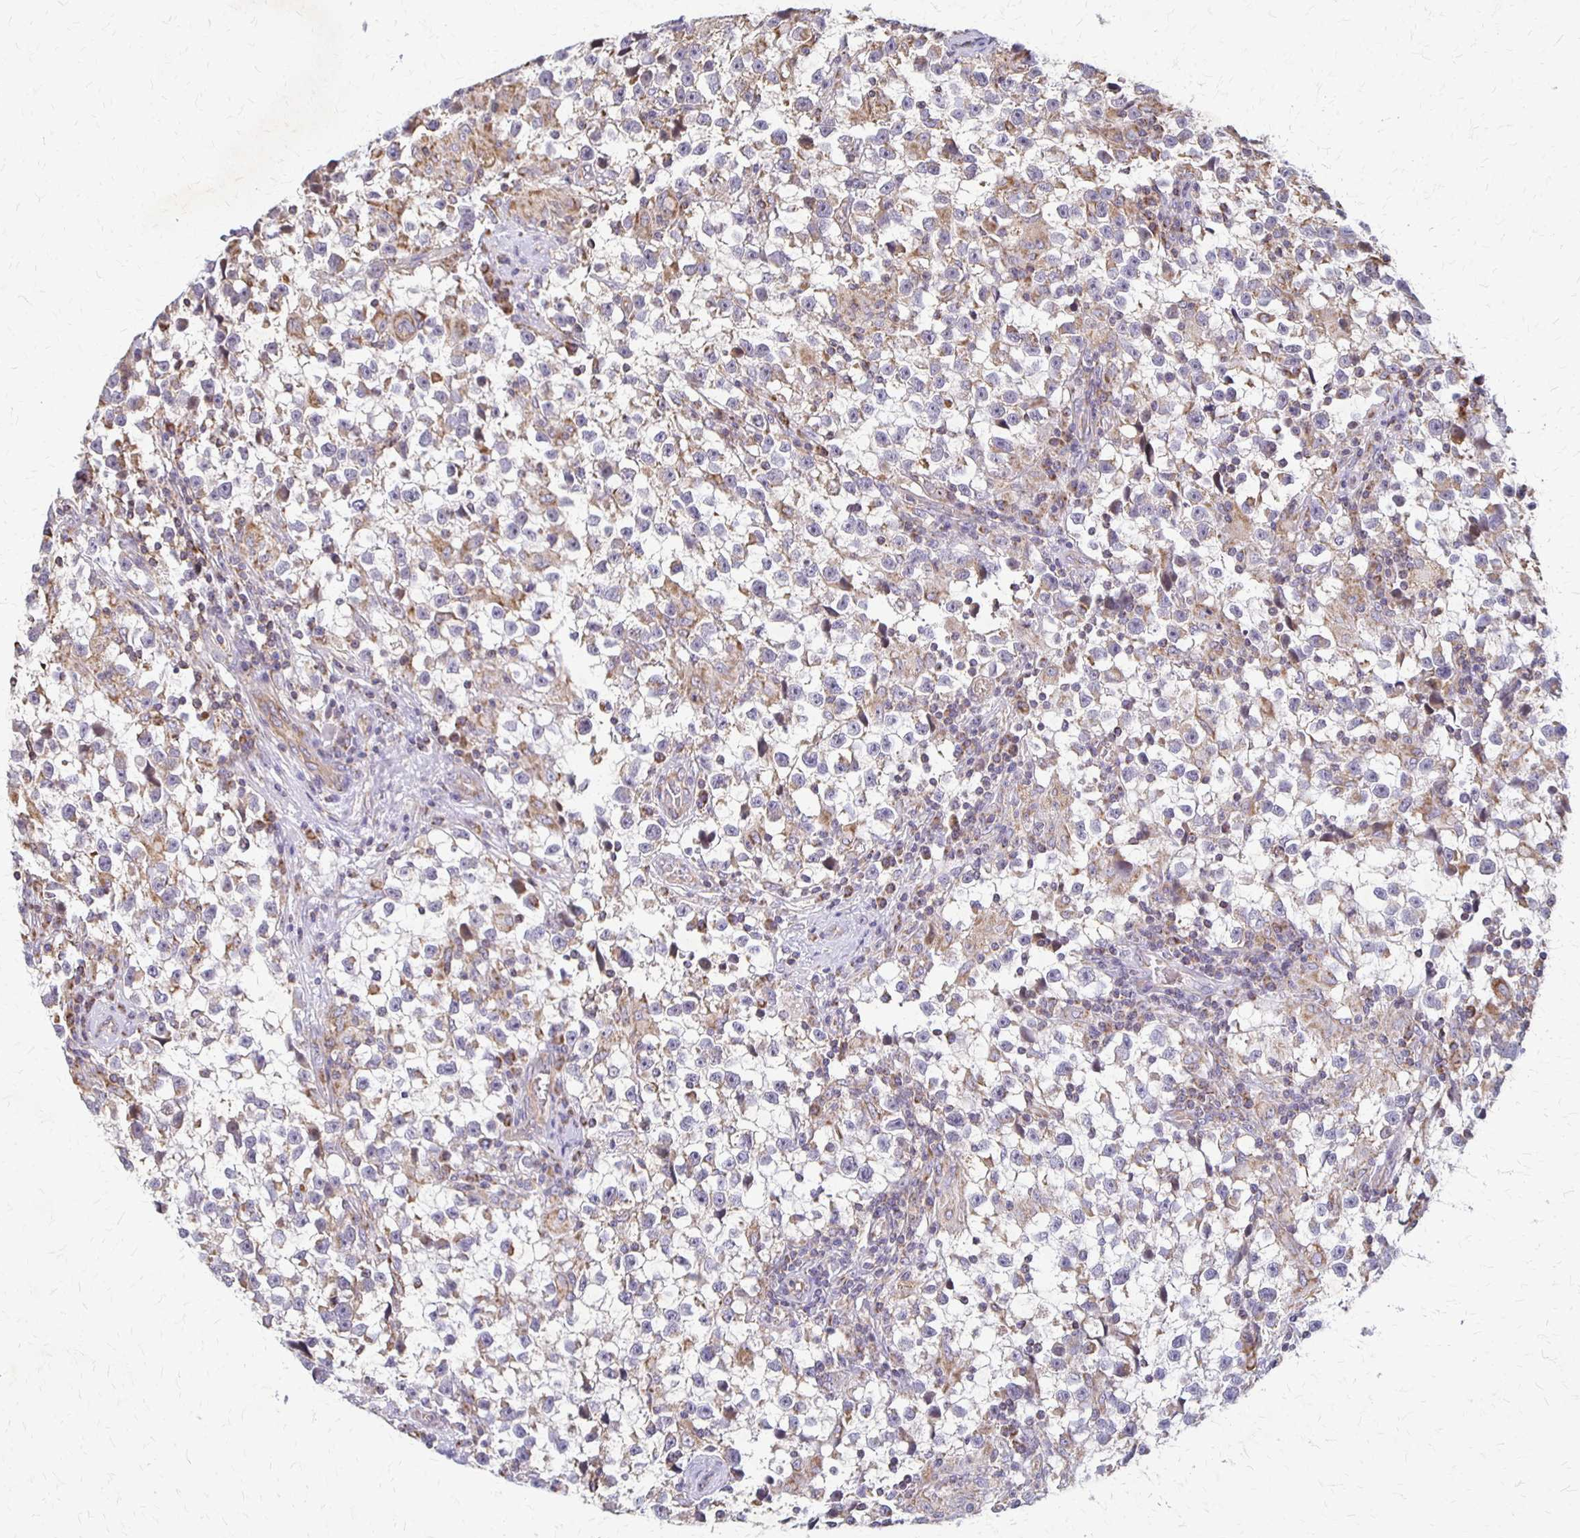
{"staining": {"intensity": "weak", "quantity": "<25%", "location": "cytoplasmic/membranous"}, "tissue": "testis cancer", "cell_type": "Tumor cells", "image_type": "cancer", "snomed": [{"axis": "morphology", "description": "Seminoma, NOS"}, {"axis": "topography", "description": "Testis"}], "caption": "This is a image of immunohistochemistry staining of seminoma (testis), which shows no positivity in tumor cells. (DAB immunohistochemistry (IHC), high magnification).", "gene": "EIF4EBP2", "patient": {"sex": "male", "age": 31}}